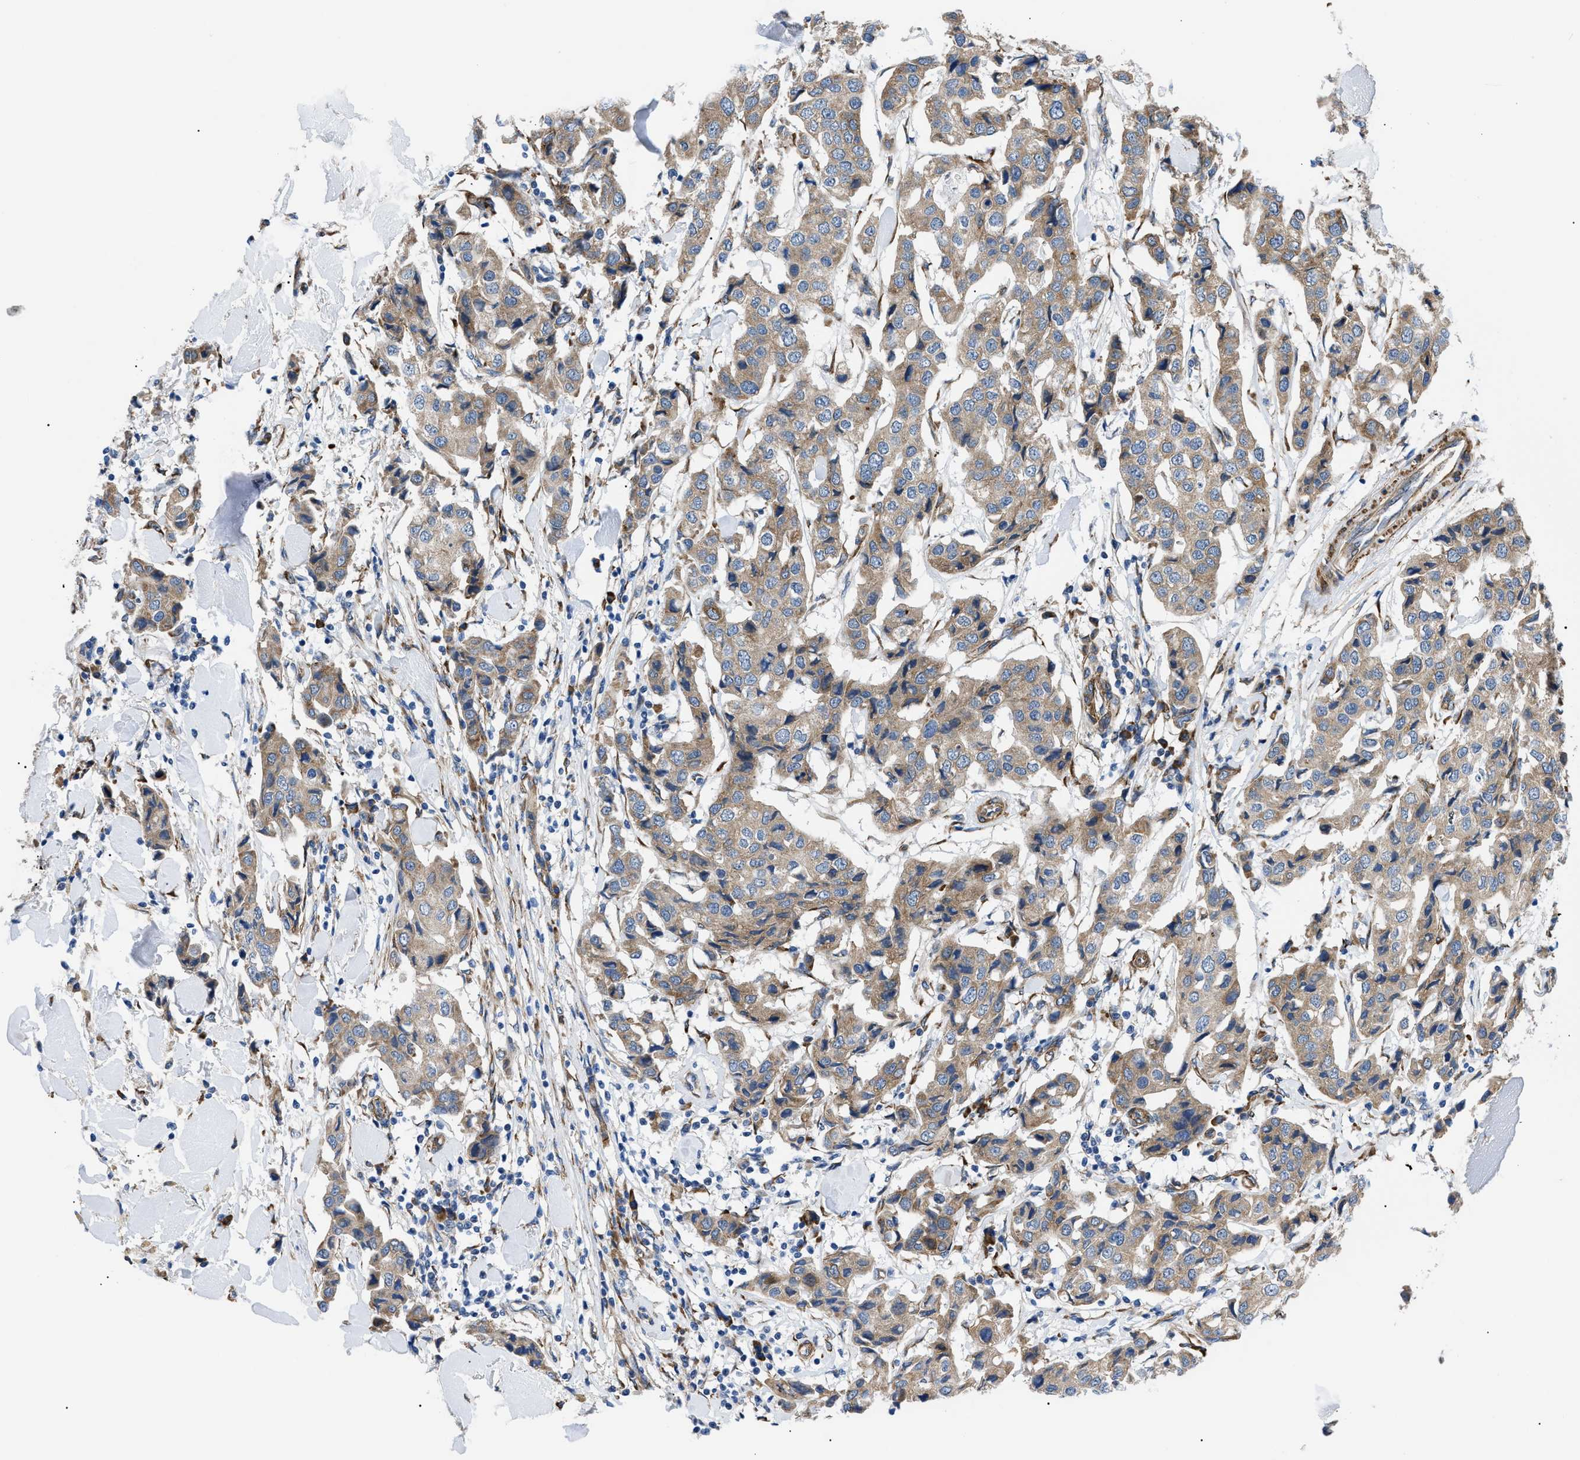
{"staining": {"intensity": "moderate", "quantity": ">75%", "location": "cytoplasmic/membranous"}, "tissue": "breast cancer", "cell_type": "Tumor cells", "image_type": "cancer", "snomed": [{"axis": "morphology", "description": "Duct carcinoma"}, {"axis": "topography", "description": "Breast"}], "caption": "Protein staining by IHC shows moderate cytoplasmic/membranous positivity in approximately >75% of tumor cells in breast cancer.", "gene": "MYO10", "patient": {"sex": "female", "age": 80}}